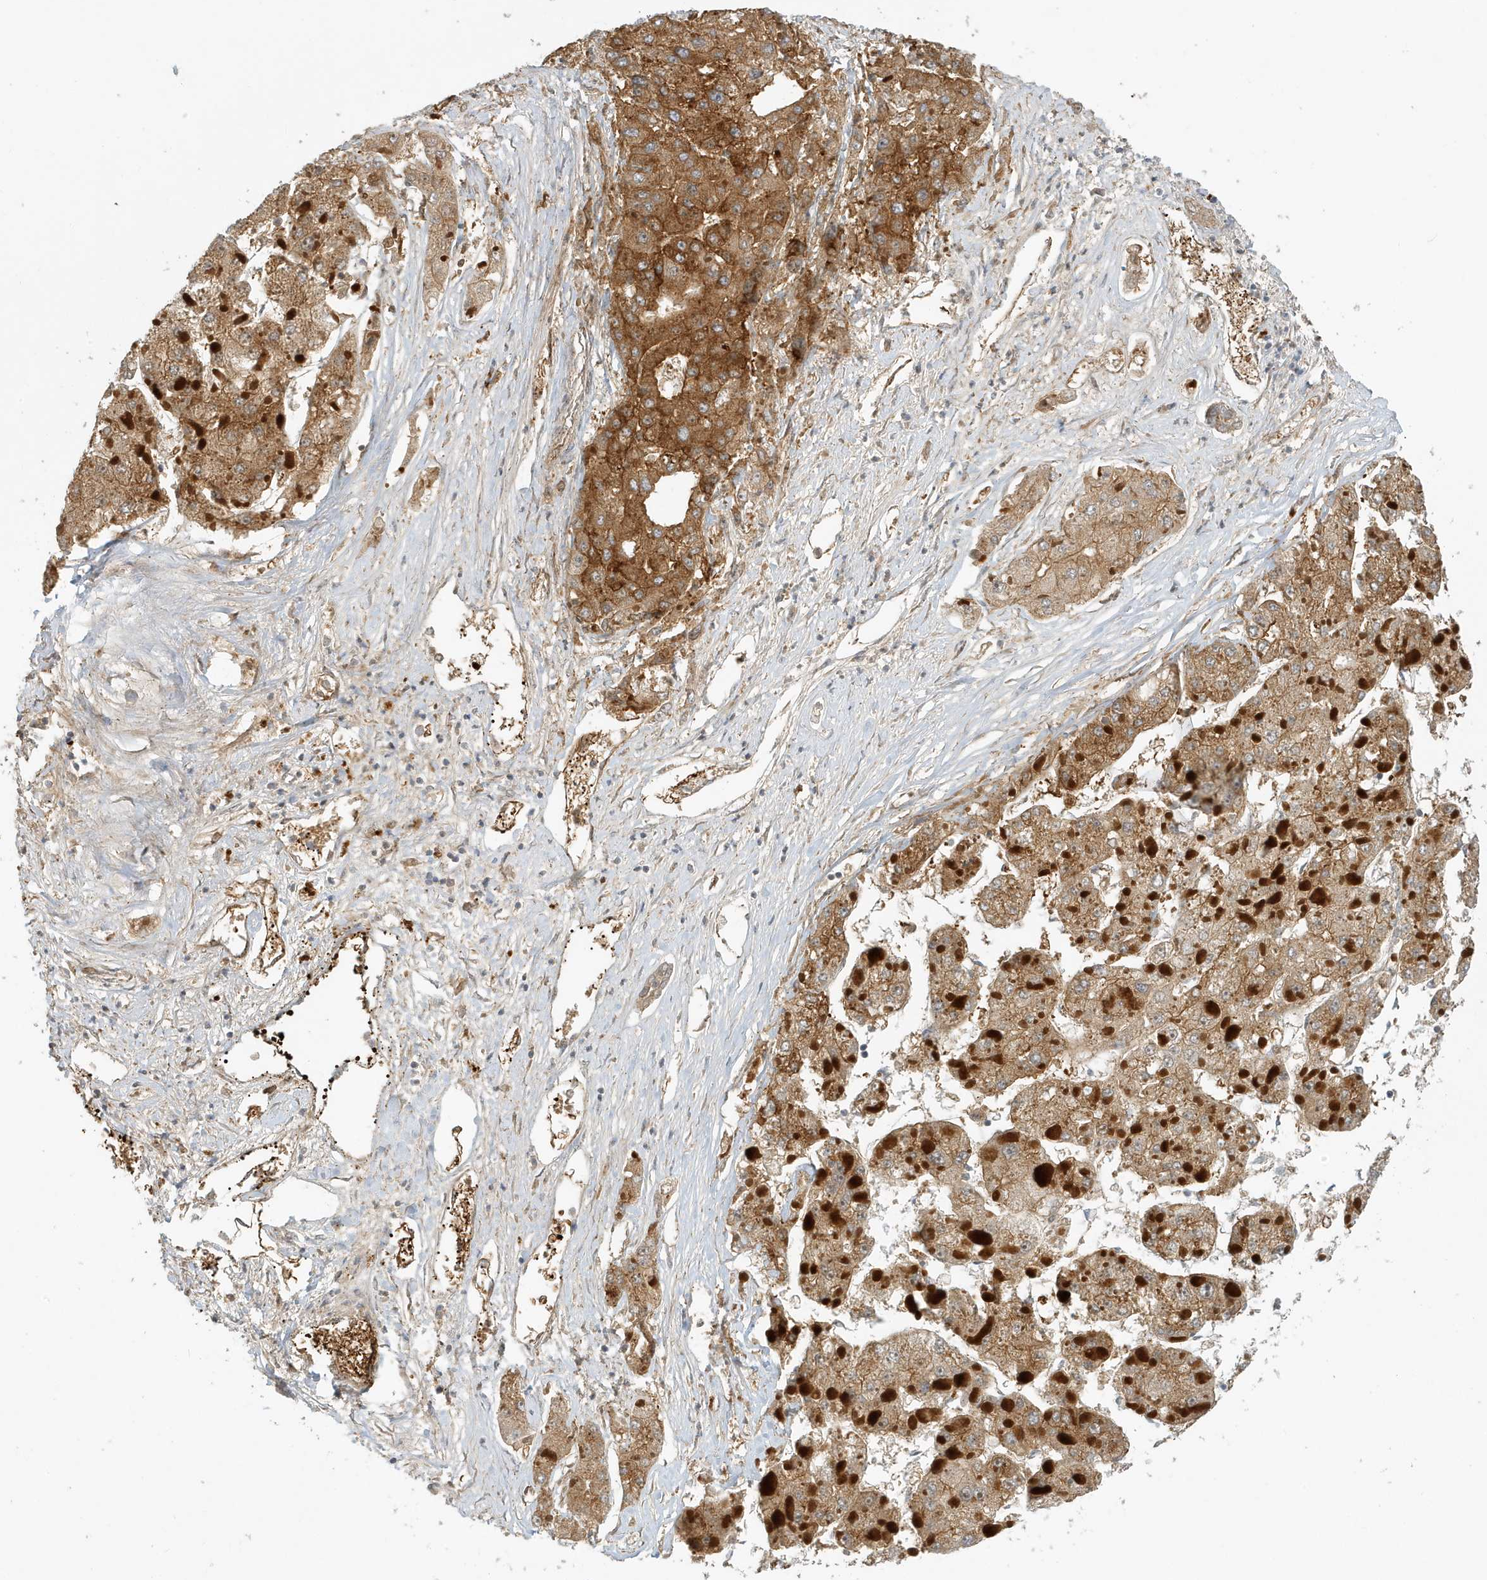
{"staining": {"intensity": "moderate", "quantity": ">75%", "location": "cytoplasmic/membranous"}, "tissue": "liver cancer", "cell_type": "Tumor cells", "image_type": "cancer", "snomed": [{"axis": "morphology", "description": "Carcinoma, Hepatocellular, NOS"}, {"axis": "topography", "description": "Liver"}], "caption": "Immunohistochemistry (IHC) staining of hepatocellular carcinoma (liver), which displays medium levels of moderate cytoplasmic/membranous expression in about >75% of tumor cells indicating moderate cytoplasmic/membranous protein staining. The staining was performed using DAB (brown) for protein detection and nuclei were counterstained in hematoxylin (blue).", "gene": "FYCO1", "patient": {"sex": "female", "age": 73}}